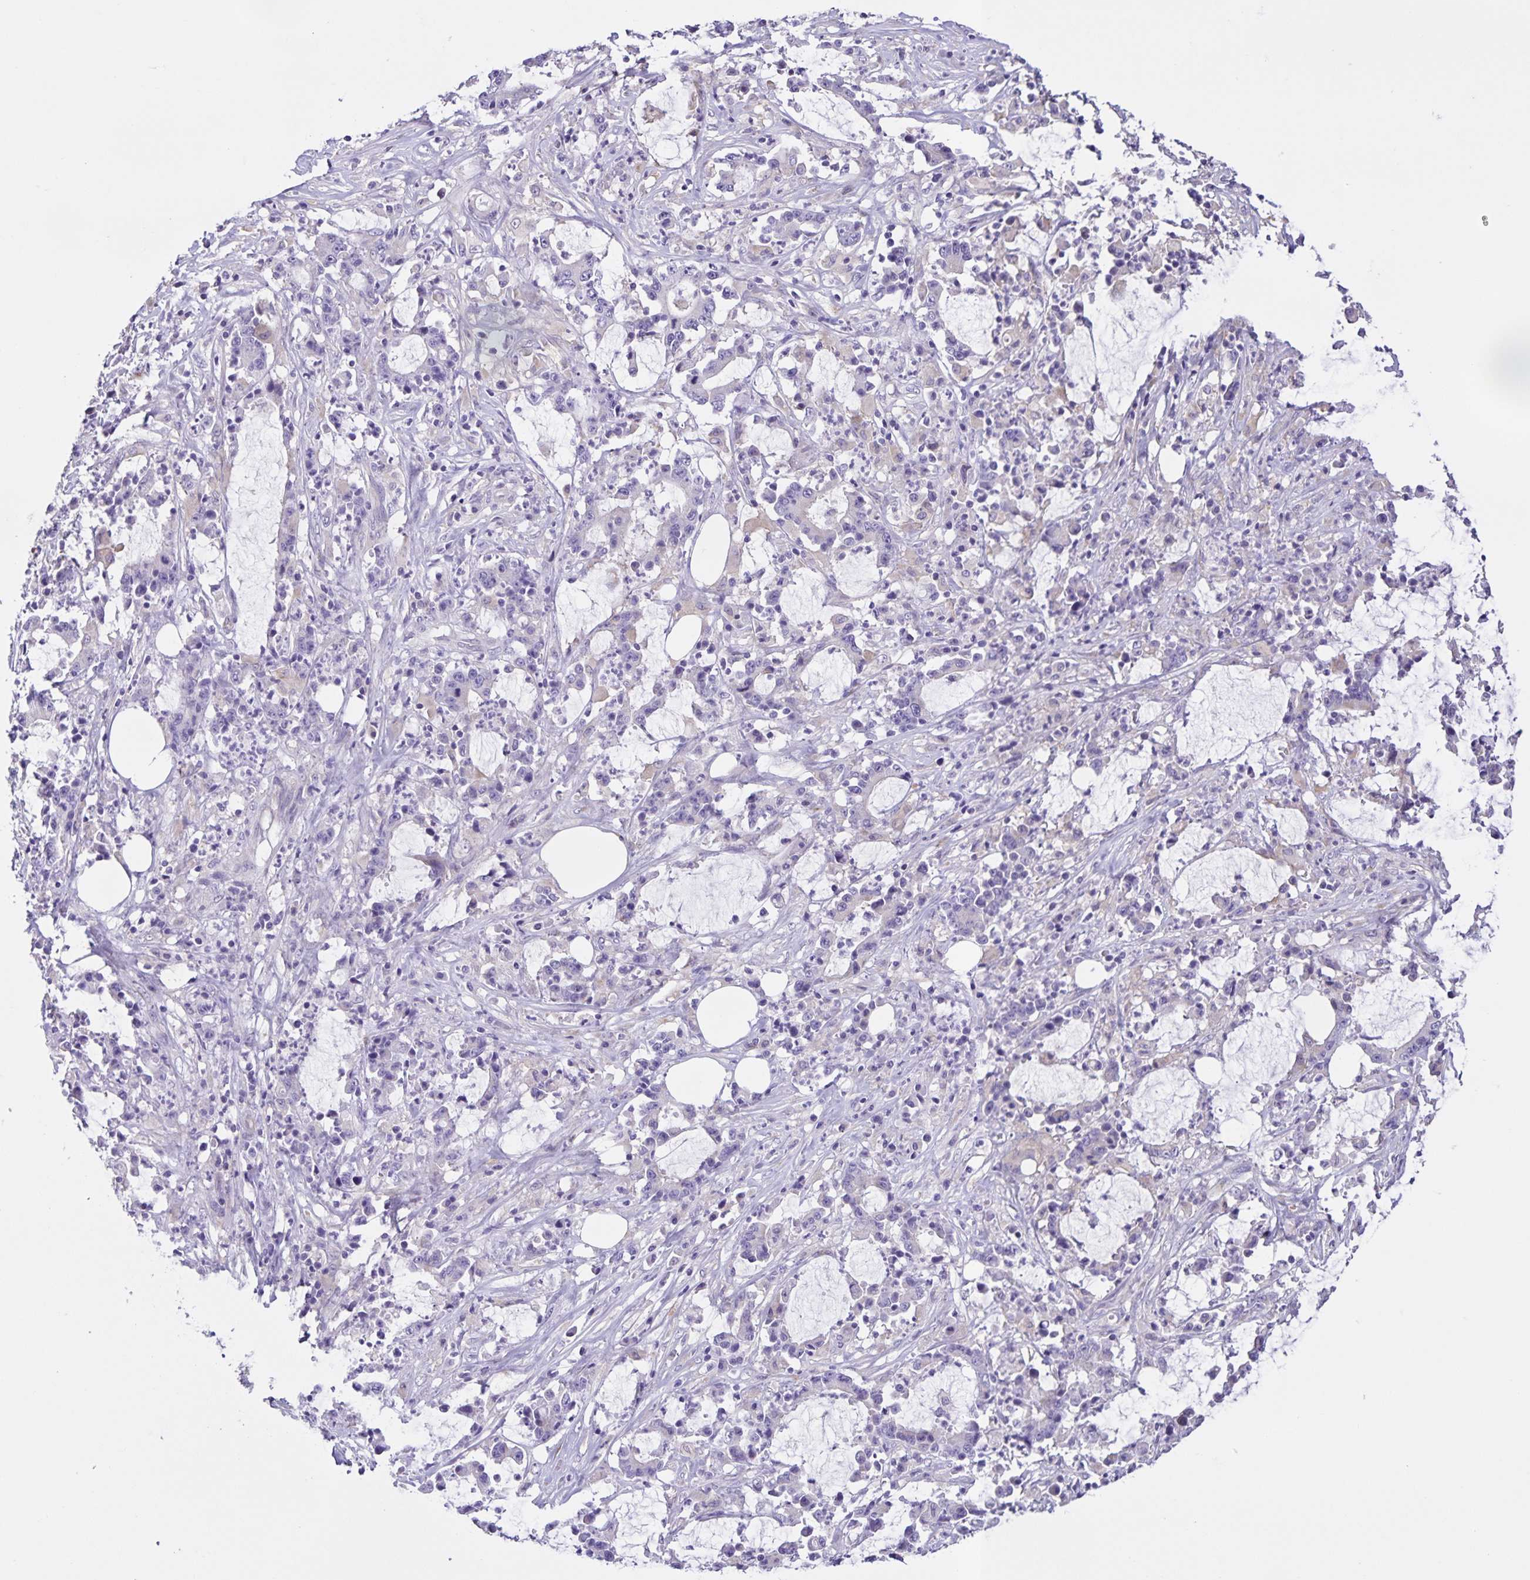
{"staining": {"intensity": "negative", "quantity": "none", "location": "none"}, "tissue": "stomach cancer", "cell_type": "Tumor cells", "image_type": "cancer", "snomed": [{"axis": "morphology", "description": "Adenocarcinoma, NOS"}, {"axis": "topography", "description": "Stomach, upper"}], "caption": "DAB (3,3'-diaminobenzidine) immunohistochemical staining of human stomach cancer (adenocarcinoma) exhibits no significant positivity in tumor cells.", "gene": "BOLL", "patient": {"sex": "male", "age": 68}}